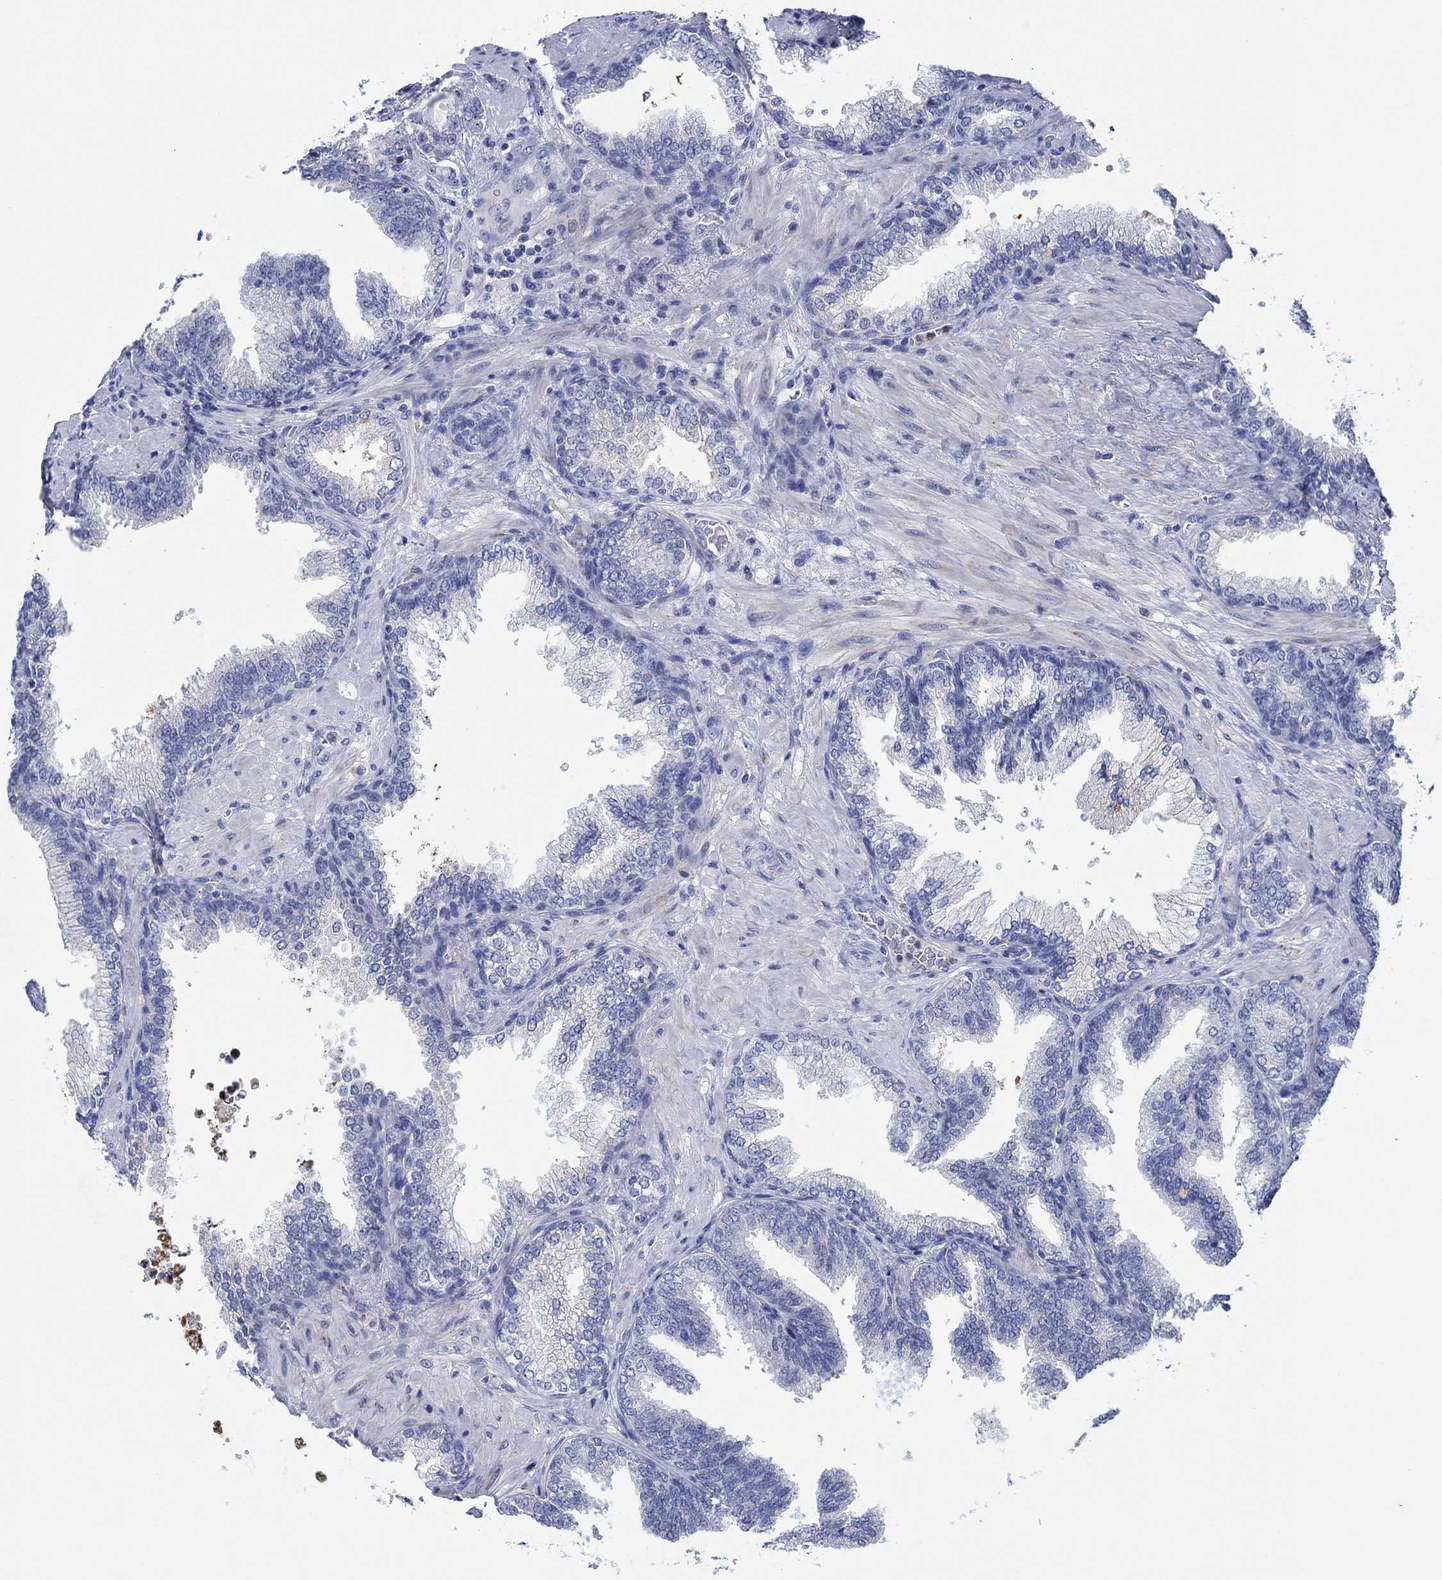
{"staining": {"intensity": "negative", "quantity": "none", "location": "none"}, "tissue": "prostate cancer", "cell_type": "Tumor cells", "image_type": "cancer", "snomed": [{"axis": "morphology", "description": "Adenocarcinoma, Low grade"}, {"axis": "topography", "description": "Prostate"}], "caption": "Histopathology image shows no significant protein staining in tumor cells of prostate cancer.", "gene": "CPM", "patient": {"sex": "male", "age": 68}}